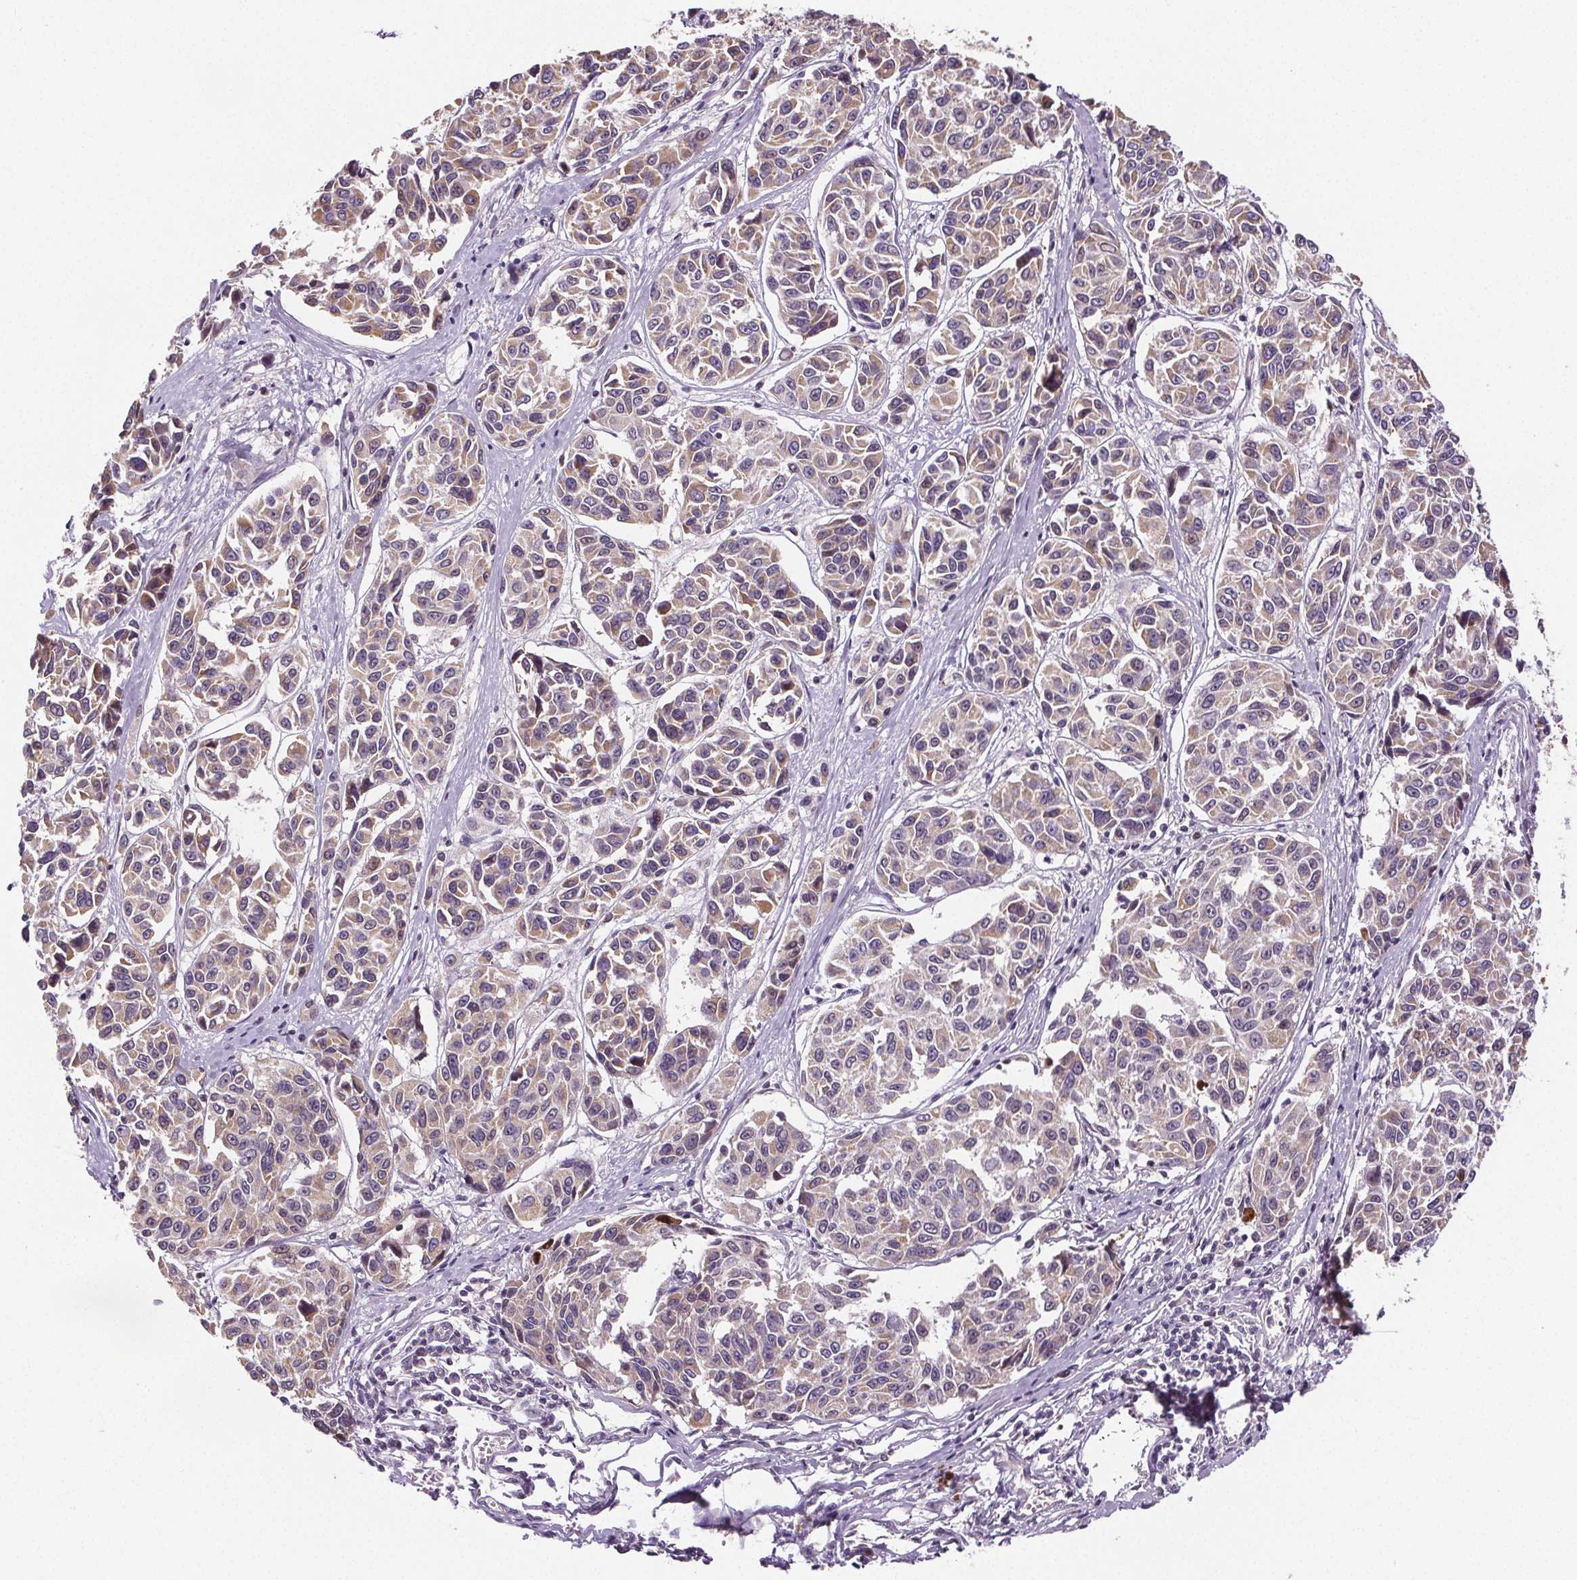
{"staining": {"intensity": "weak", "quantity": ">75%", "location": "cytoplasmic/membranous"}, "tissue": "melanoma", "cell_type": "Tumor cells", "image_type": "cancer", "snomed": [{"axis": "morphology", "description": "Malignant melanoma, NOS"}, {"axis": "topography", "description": "Skin"}], "caption": "Protein expression analysis of human malignant melanoma reveals weak cytoplasmic/membranous positivity in approximately >75% of tumor cells. (IHC, brightfield microscopy, high magnification).", "gene": "SUCLA2", "patient": {"sex": "female", "age": 66}}